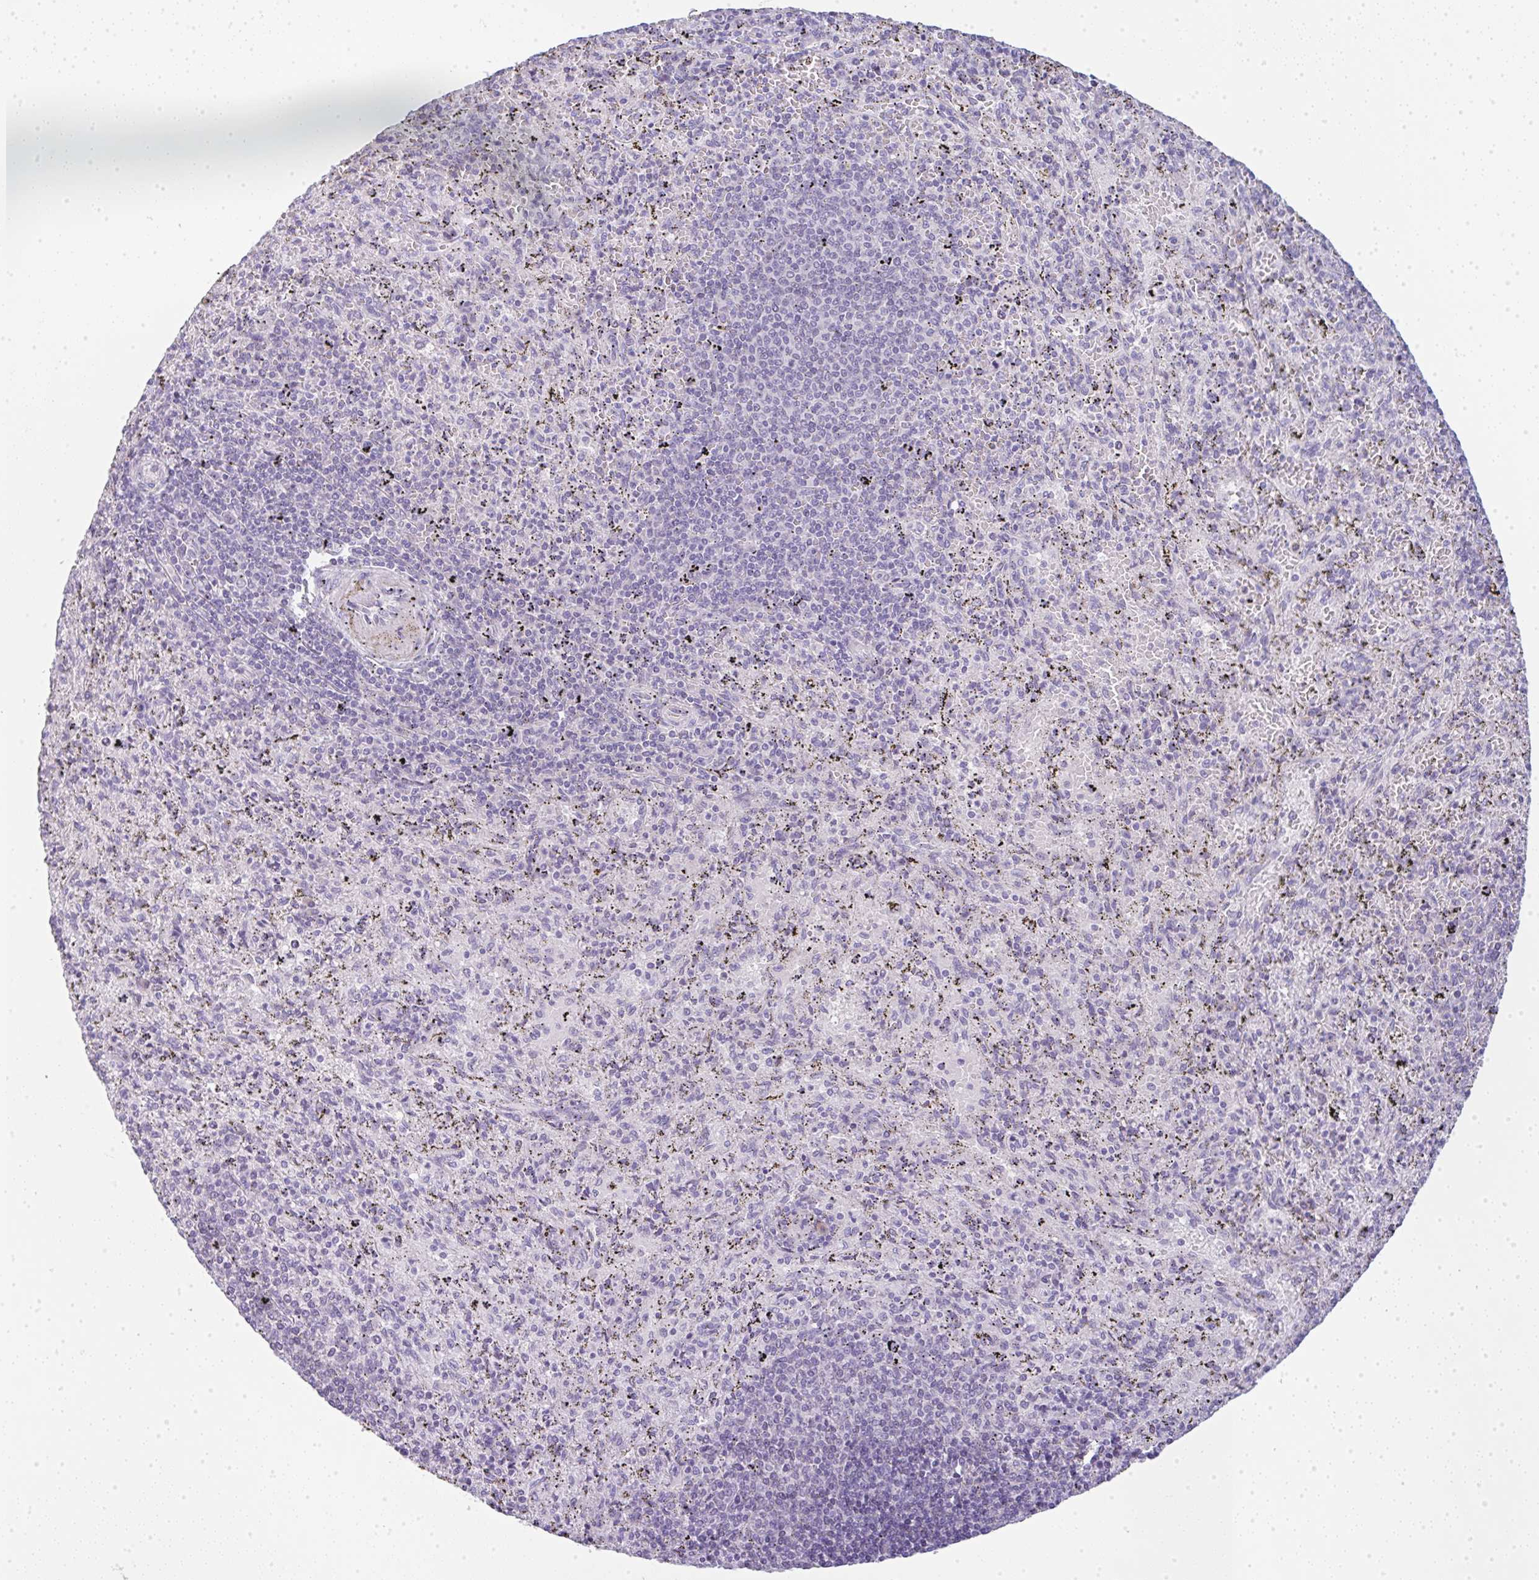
{"staining": {"intensity": "negative", "quantity": "none", "location": "none"}, "tissue": "spleen", "cell_type": "Cells in red pulp", "image_type": "normal", "snomed": [{"axis": "morphology", "description": "Normal tissue, NOS"}, {"axis": "topography", "description": "Spleen"}], "caption": "Micrograph shows no protein staining in cells in red pulp of normal spleen. The staining is performed using DAB (3,3'-diaminobenzidine) brown chromogen with nuclei counter-stained in using hematoxylin.", "gene": "LPAR4", "patient": {"sex": "male", "age": 57}}